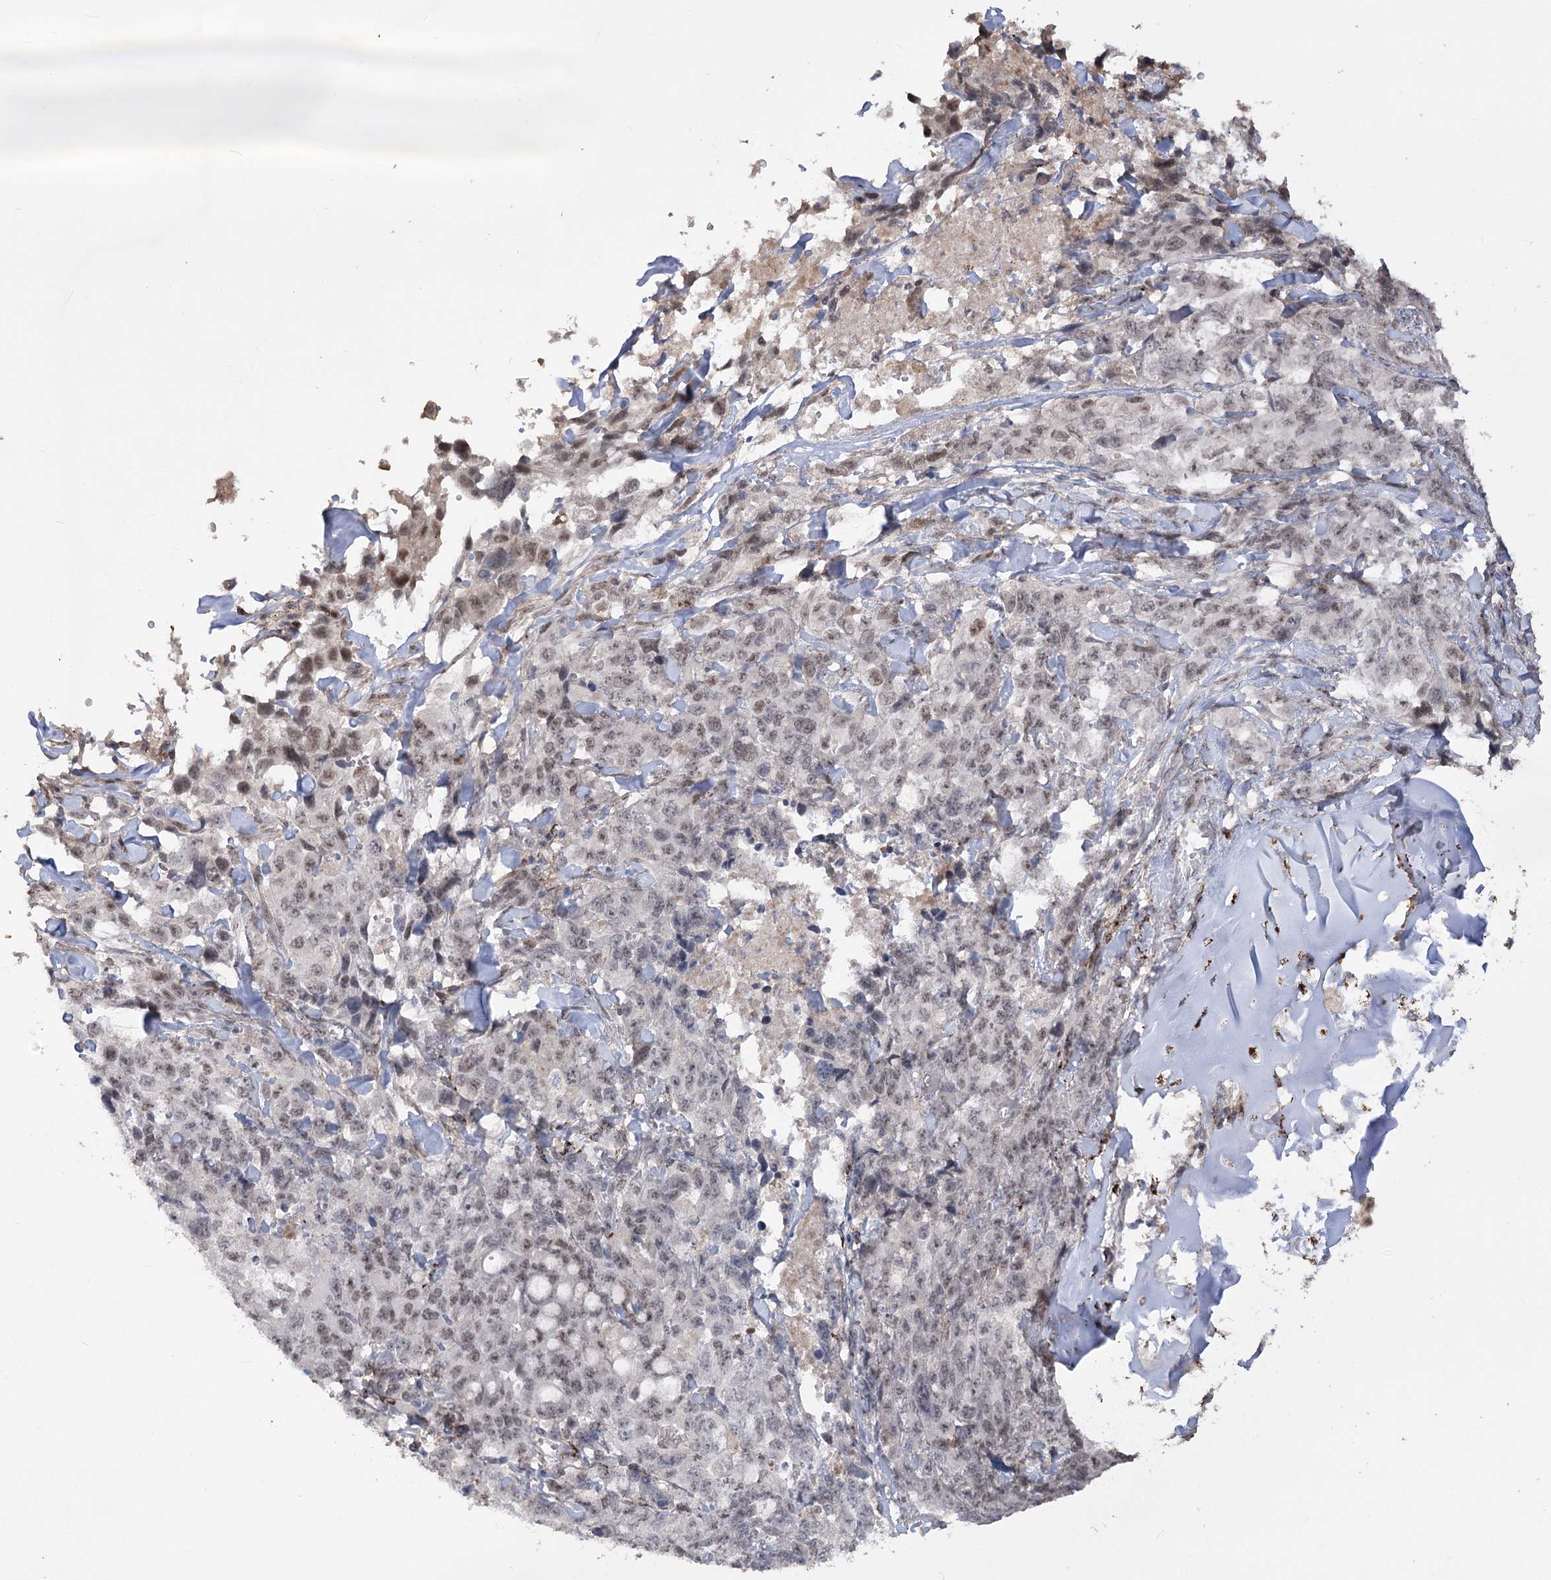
{"staining": {"intensity": "weak", "quantity": "<25%", "location": "nuclear"}, "tissue": "lung cancer", "cell_type": "Tumor cells", "image_type": "cancer", "snomed": [{"axis": "morphology", "description": "Adenocarcinoma, NOS"}, {"axis": "topography", "description": "Lung"}], "caption": "The photomicrograph displays no staining of tumor cells in adenocarcinoma (lung).", "gene": "ZSCAN23", "patient": {"sex": "female", "age": 51}}